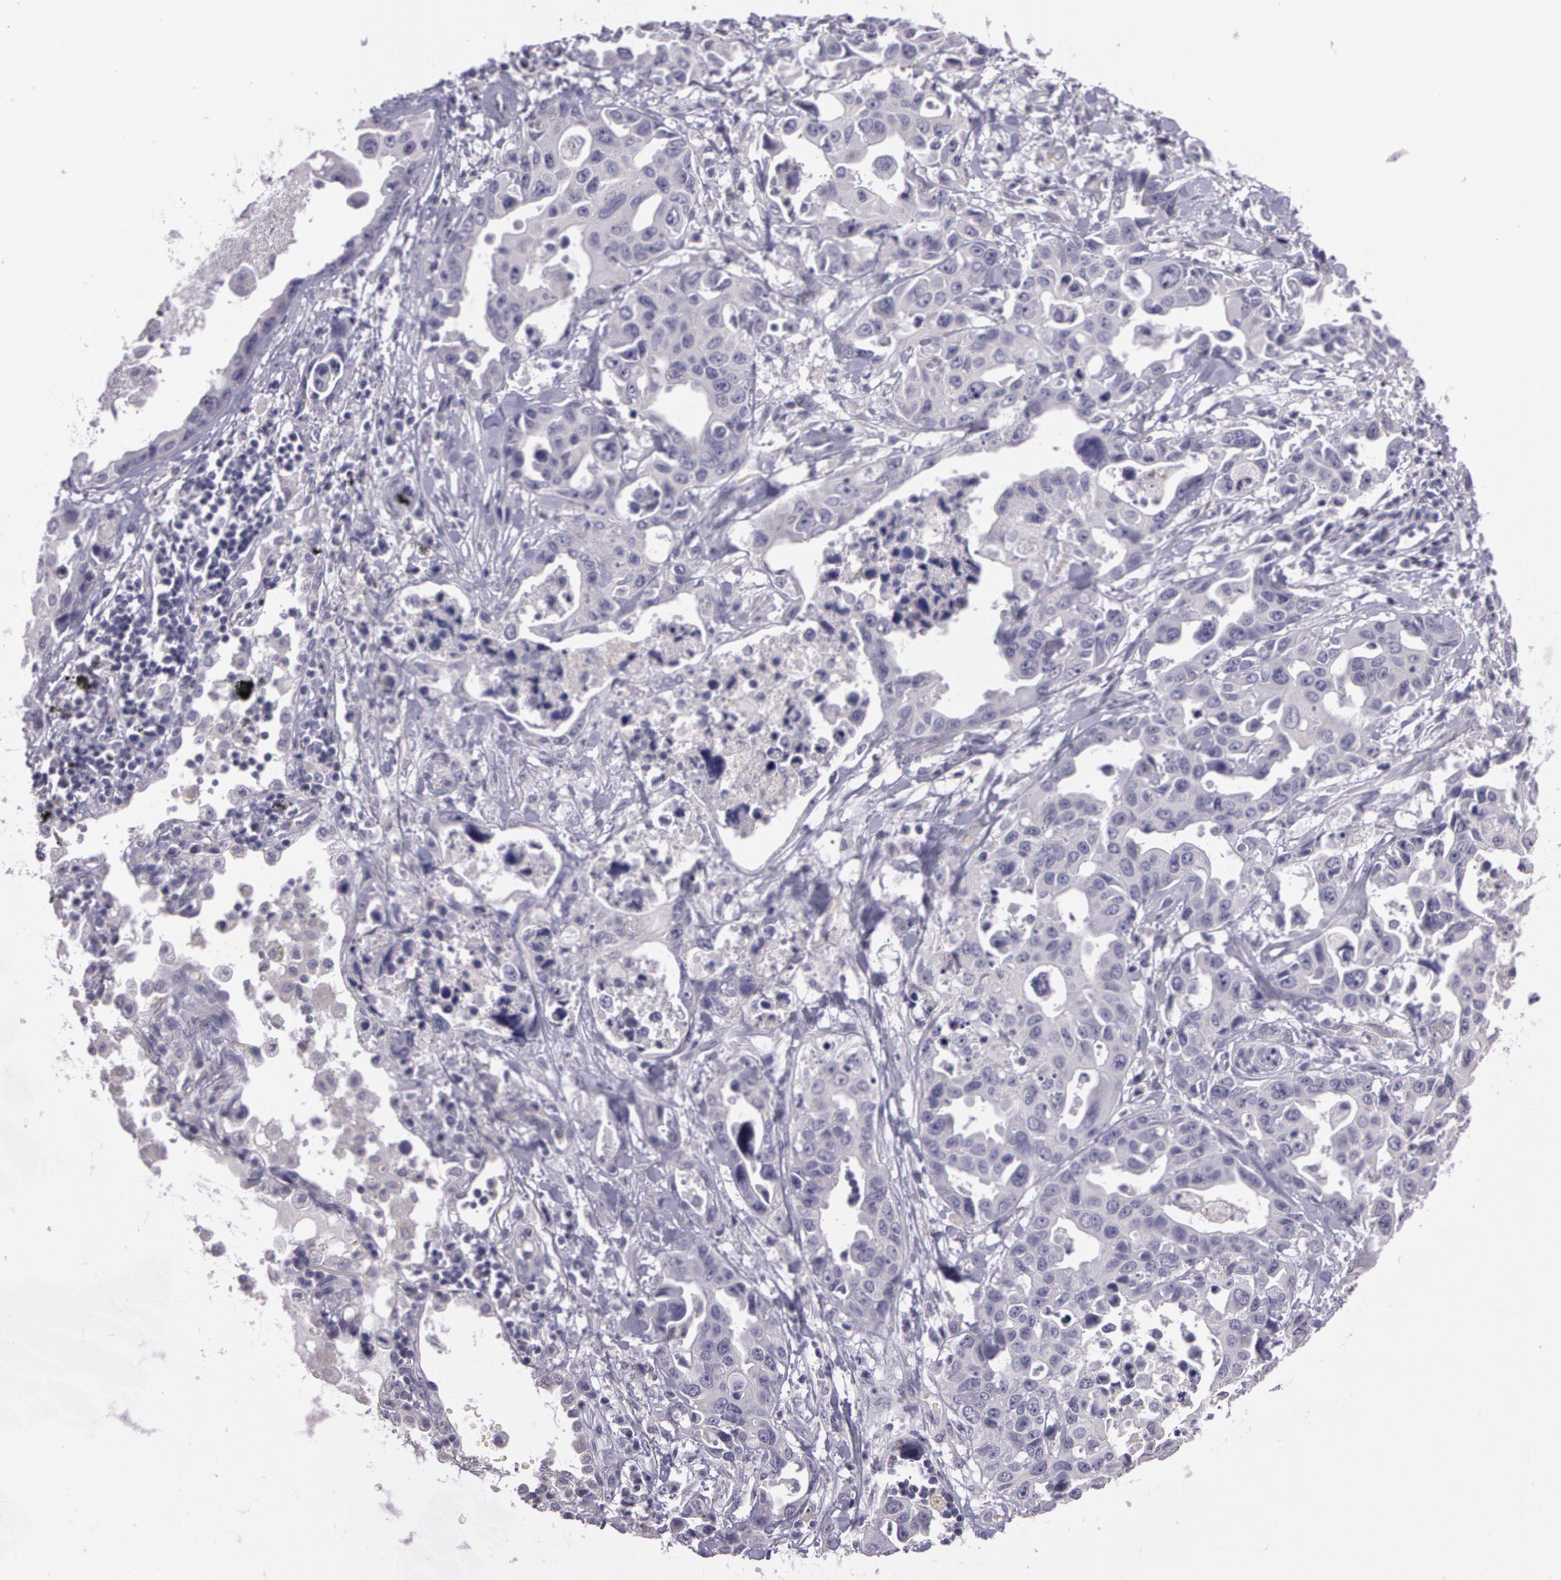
{"staining": {"intensity": "negative", "quantity": "none", "location": "none"}, "tissue": "lung cancer", "cell_type": "Tumor cells", "image_type": "cancer", "snomed": [{"axis": "morphology", "description": "Adenocarcinoma, NOS"}, {"axis": "topography", "description": "Lung"}], "caption": "DAB (3,3'-diaminobenzidine) immunohistochemical staining of human lung cancer shows no significant staining in tumor cells.", "gene": "G2E3", "patient": {"sex": "male", "age": 64}}